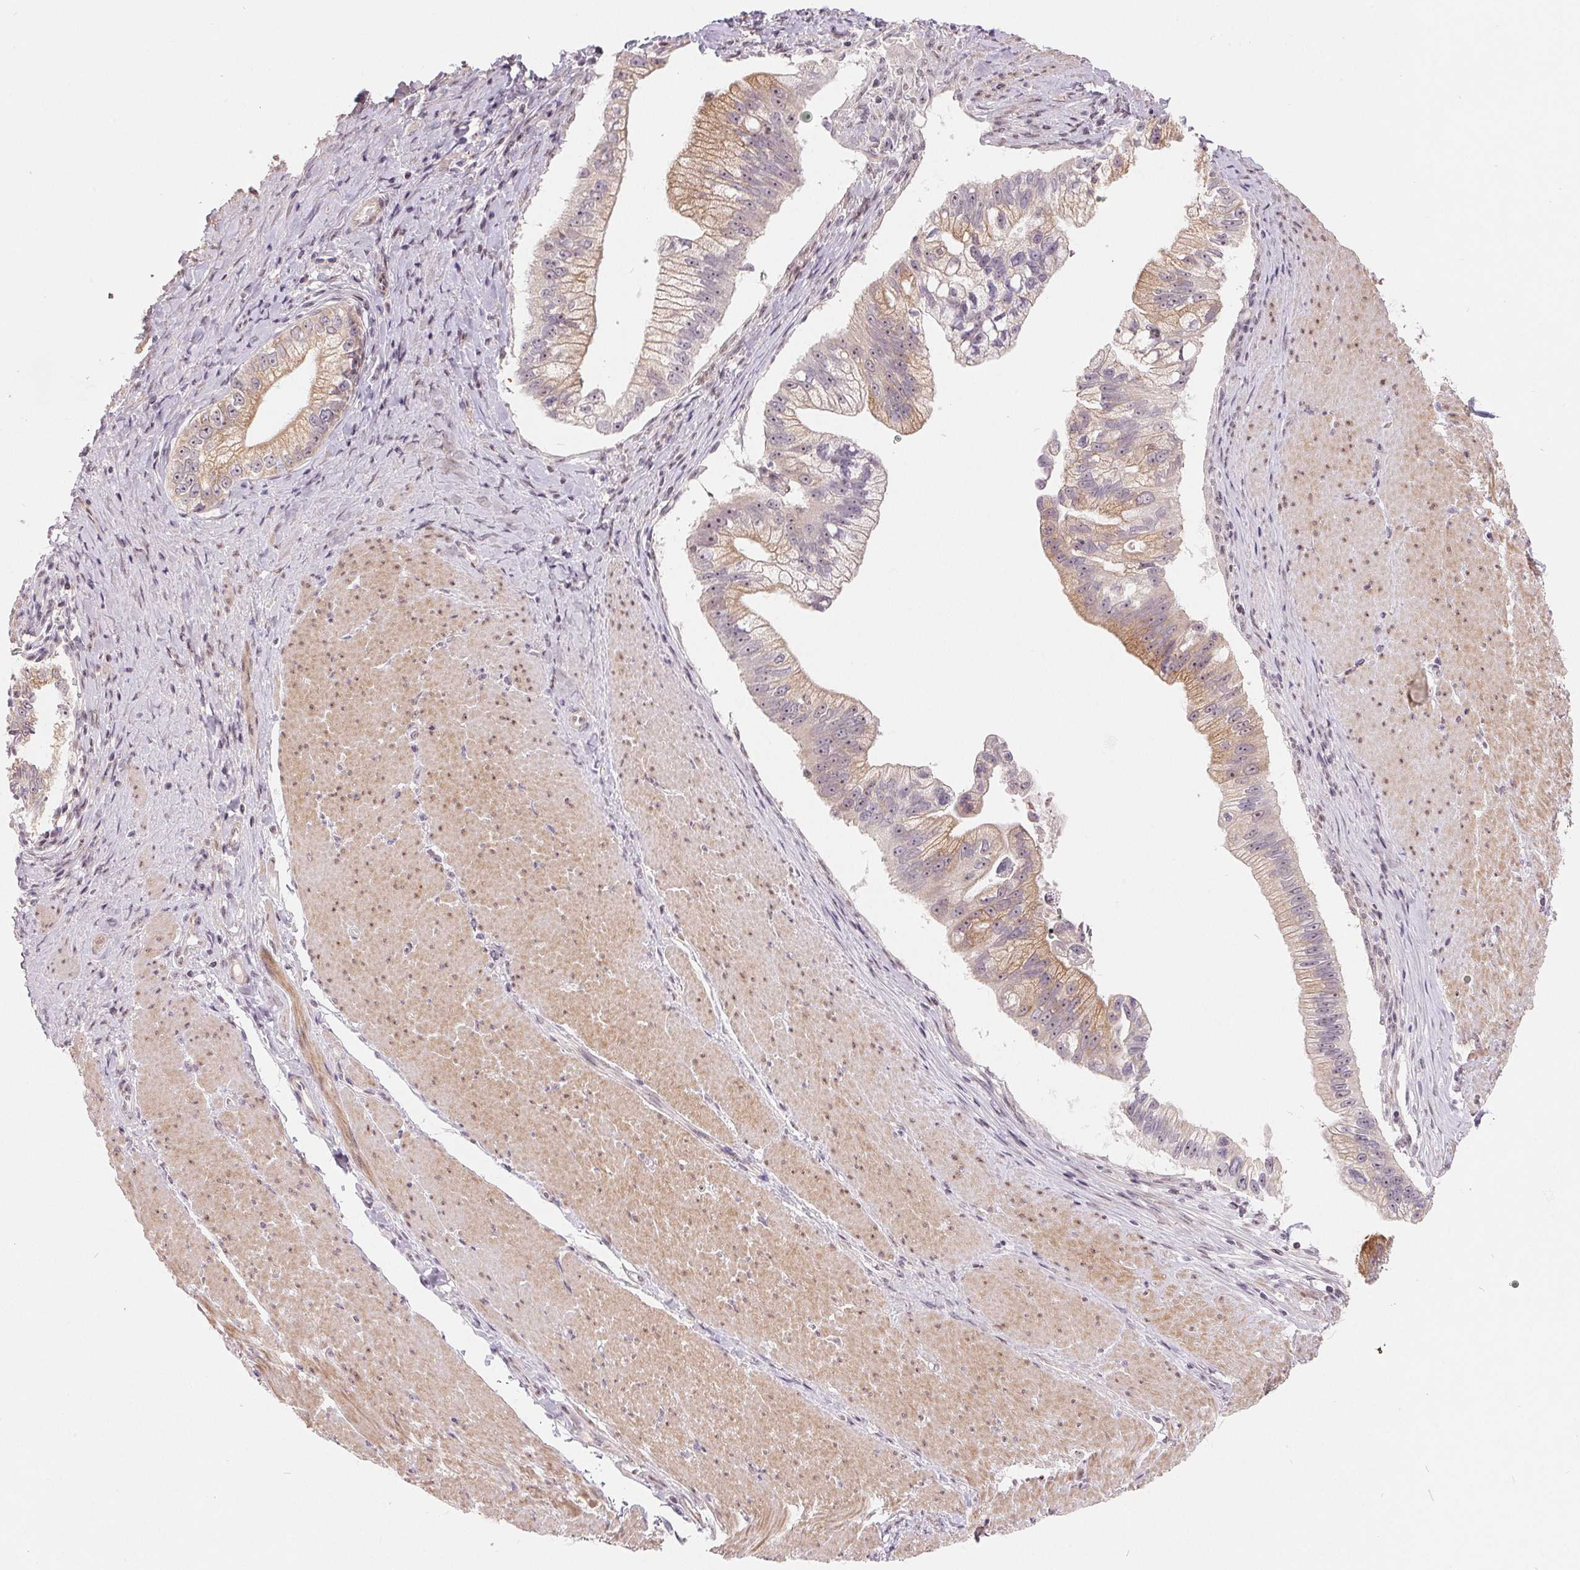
{"staining": {"intensity": "weak", "quantity": "25%-75%", "location": "cytoplasmic/membranous"}, "tissue": "pancreatic cancer", "cell_type": "Tumor cells", "image_type": "cancer", "snomed": [{"axis": "morphology", "description": "Adenocarcinoma, NOS"}, {"axis": "topography", "description": "Pancreas"}], "caption": "Immunohistochemical staining of human pancreatic cancer reveals low levels of weak cytoplasmic/membranous protein expression in approximately 25%-75% of tumor cells. Using DAB (3,3'-diaminobenzidine) (brown) and hematoxylin (blue) stains, captured at high magnification using brightfield microscopy.", "gene": "NRG2", "patient": {"sex": "male", "age": 70}}